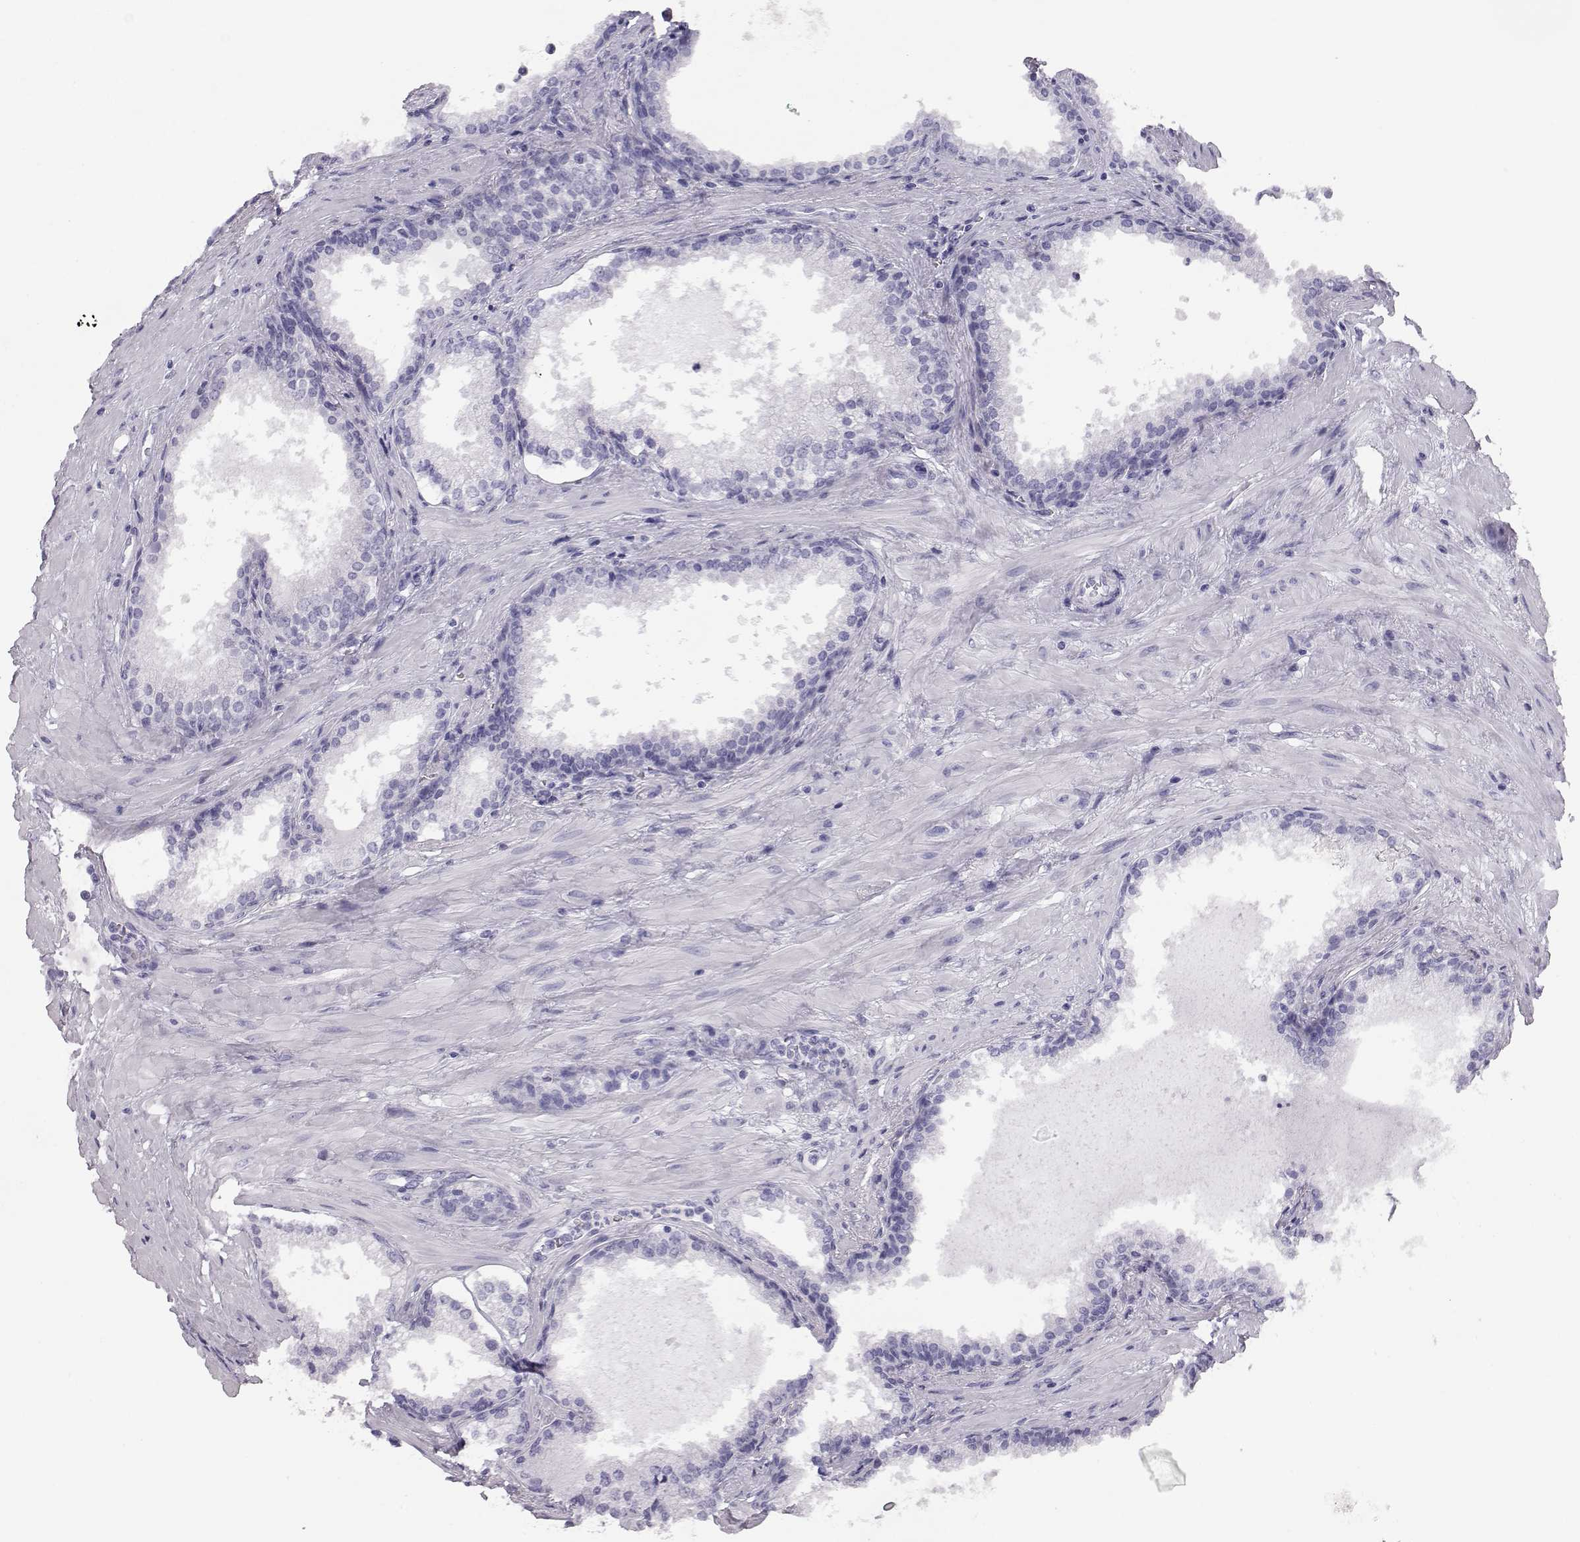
{"staining": {"intensity": "negative", "quantity": "none", "location": "none"}, "tissue": "prostate cancer", "cell_type": "Tumor cells", "image_type": "cancer", "snomed": [{"axis": "morphology", "description": "Adenocarcinoma, Low grade"}, {"axis": "topography", "description": "Prostate"}], "caption": "This is an IHC histopathology image of human prostate cancer. There is no positivity in tumor cells.", "gene": "ITLN2", "patient": {"sex": "male", "age": 56}}